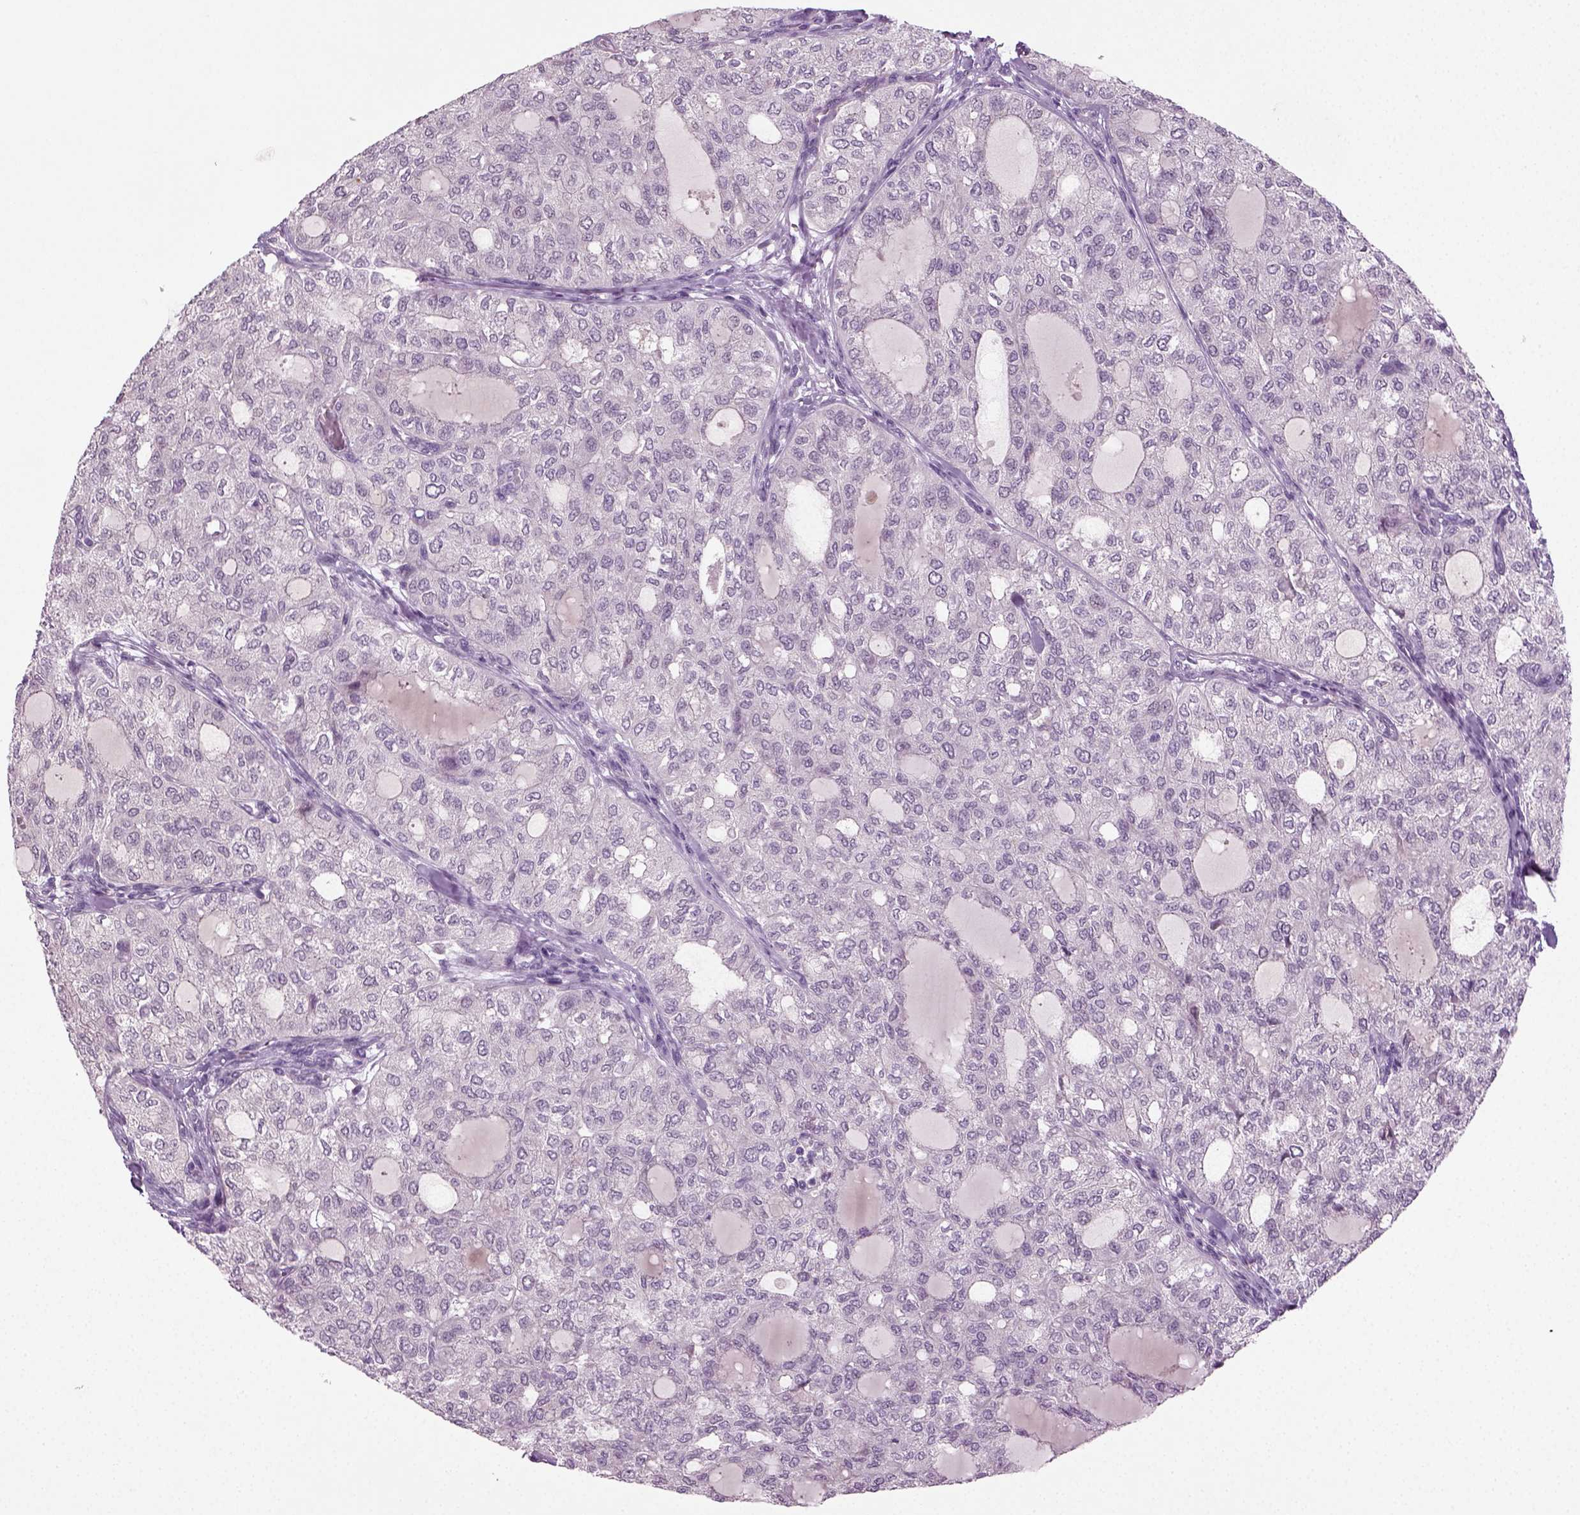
{"staining": {"intensity": "negative", "quantity": "none", "location": "none"}, "tissue": "thyroid cancer", "cell_type": "Tumor cells", "image_type": "cancer", "snomed": [{"axis": "morphology", "description": "Follicular adenoma carcinoma, NOS"}, {"axis": "topography", "description": "Thyroid gland"}], "caption": "Thyroid cancer was stained to show a protein in brown. There is no significant positivity in tumor cells.", "gene": "SYNGAP1", "patient": {"sex": "male", "age": 75}}